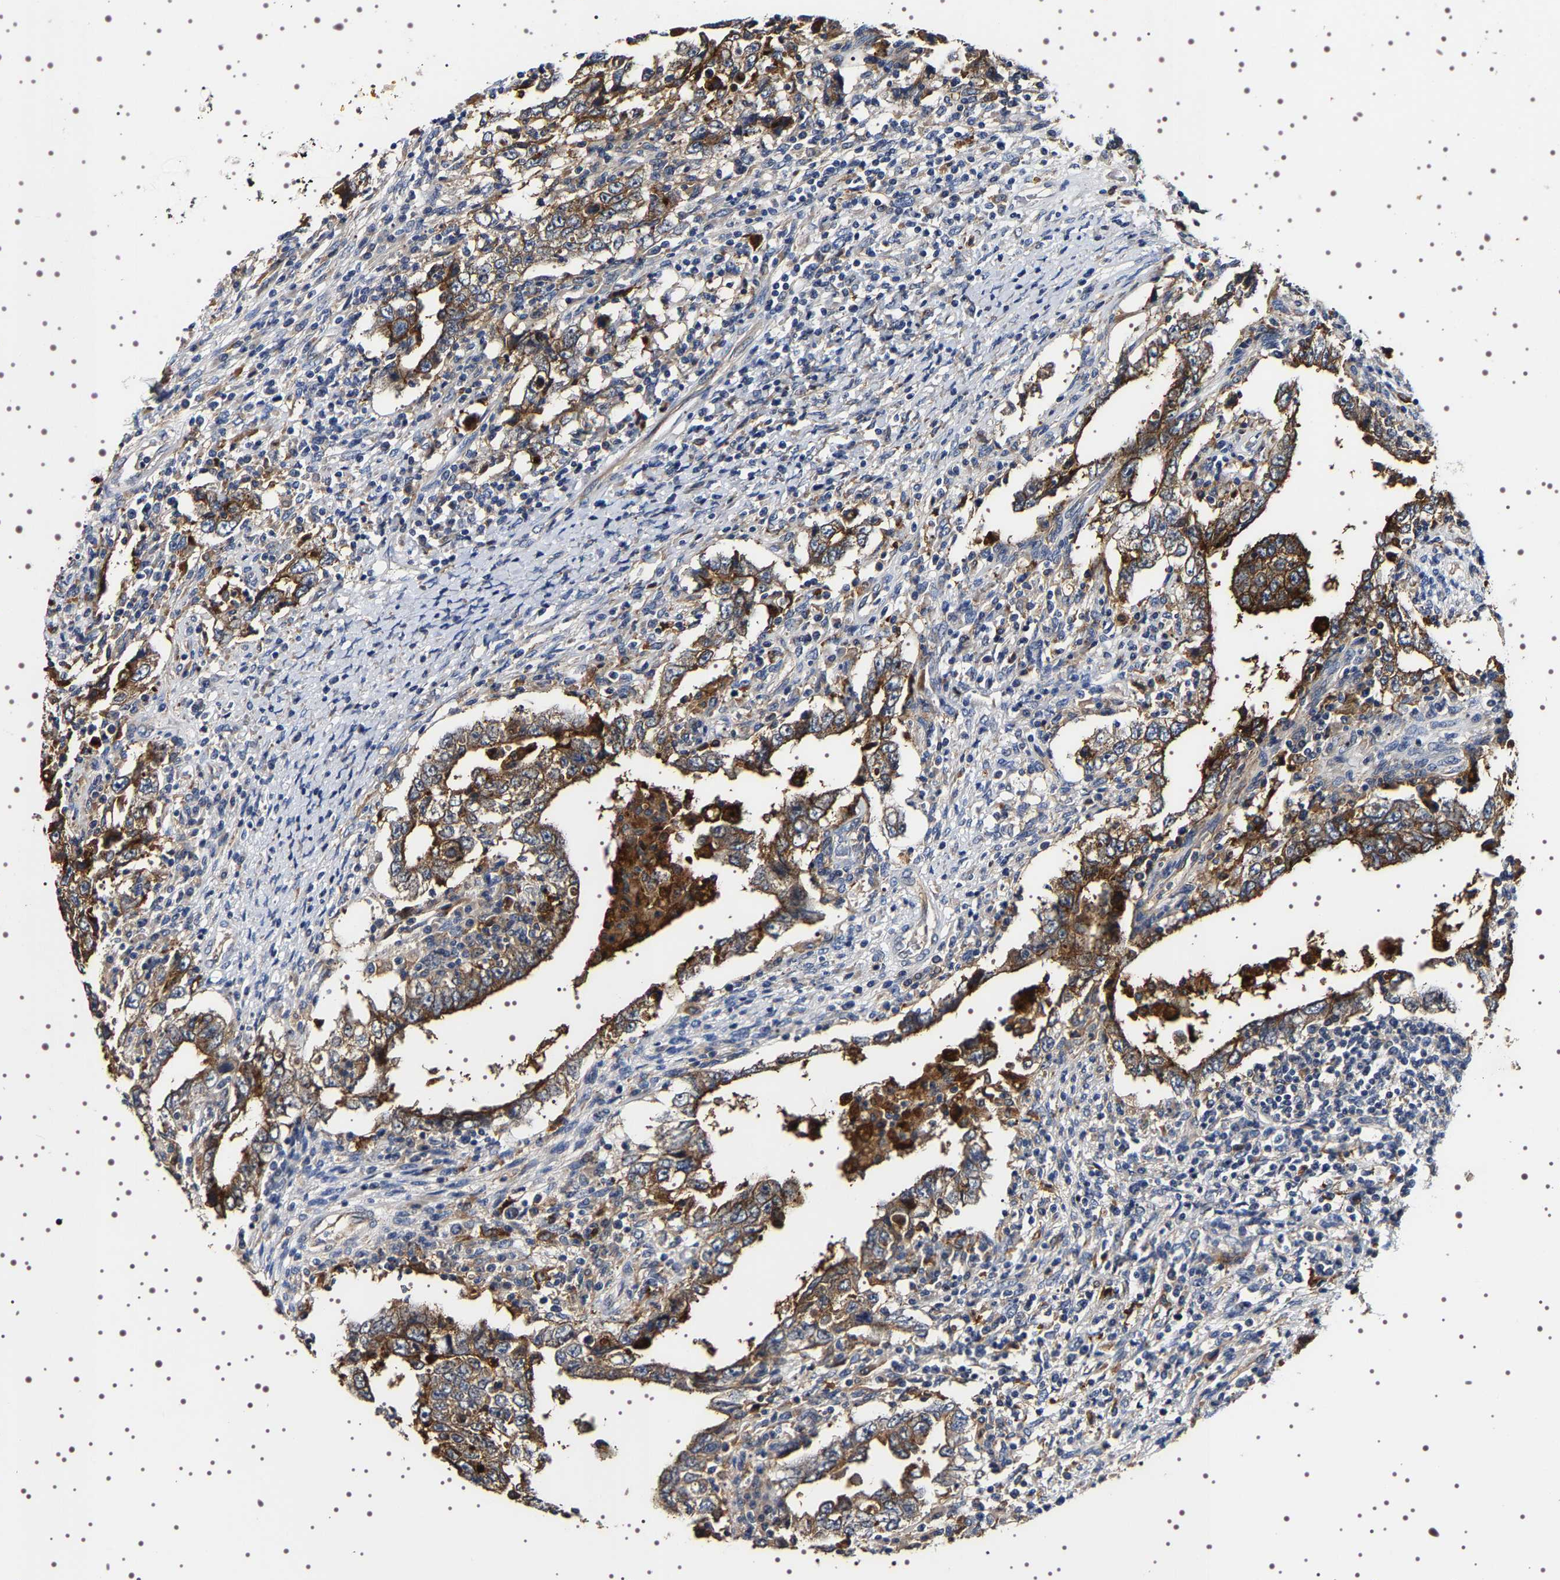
{"staining": {"intensity": "strong", "quantity": ">75%", "location": "cytoplasmic/membranous"}, "tissue": "testis cancer", "cell_type": "Tumor cells", "image_type": "cancer", "snomed": [{"axis": "morphology", "description": "Carcinoma, Embryonal, NOS"}, {"axis": "topography", "description": "Testis"}], "caption": "A brown stain labels strong cytoplasmic/membranous staining of a protein in human embryonal carcinoma (testis) tumor cells.", "gene": "ALPL", "patient": {"sex": "male", "age": 26}}